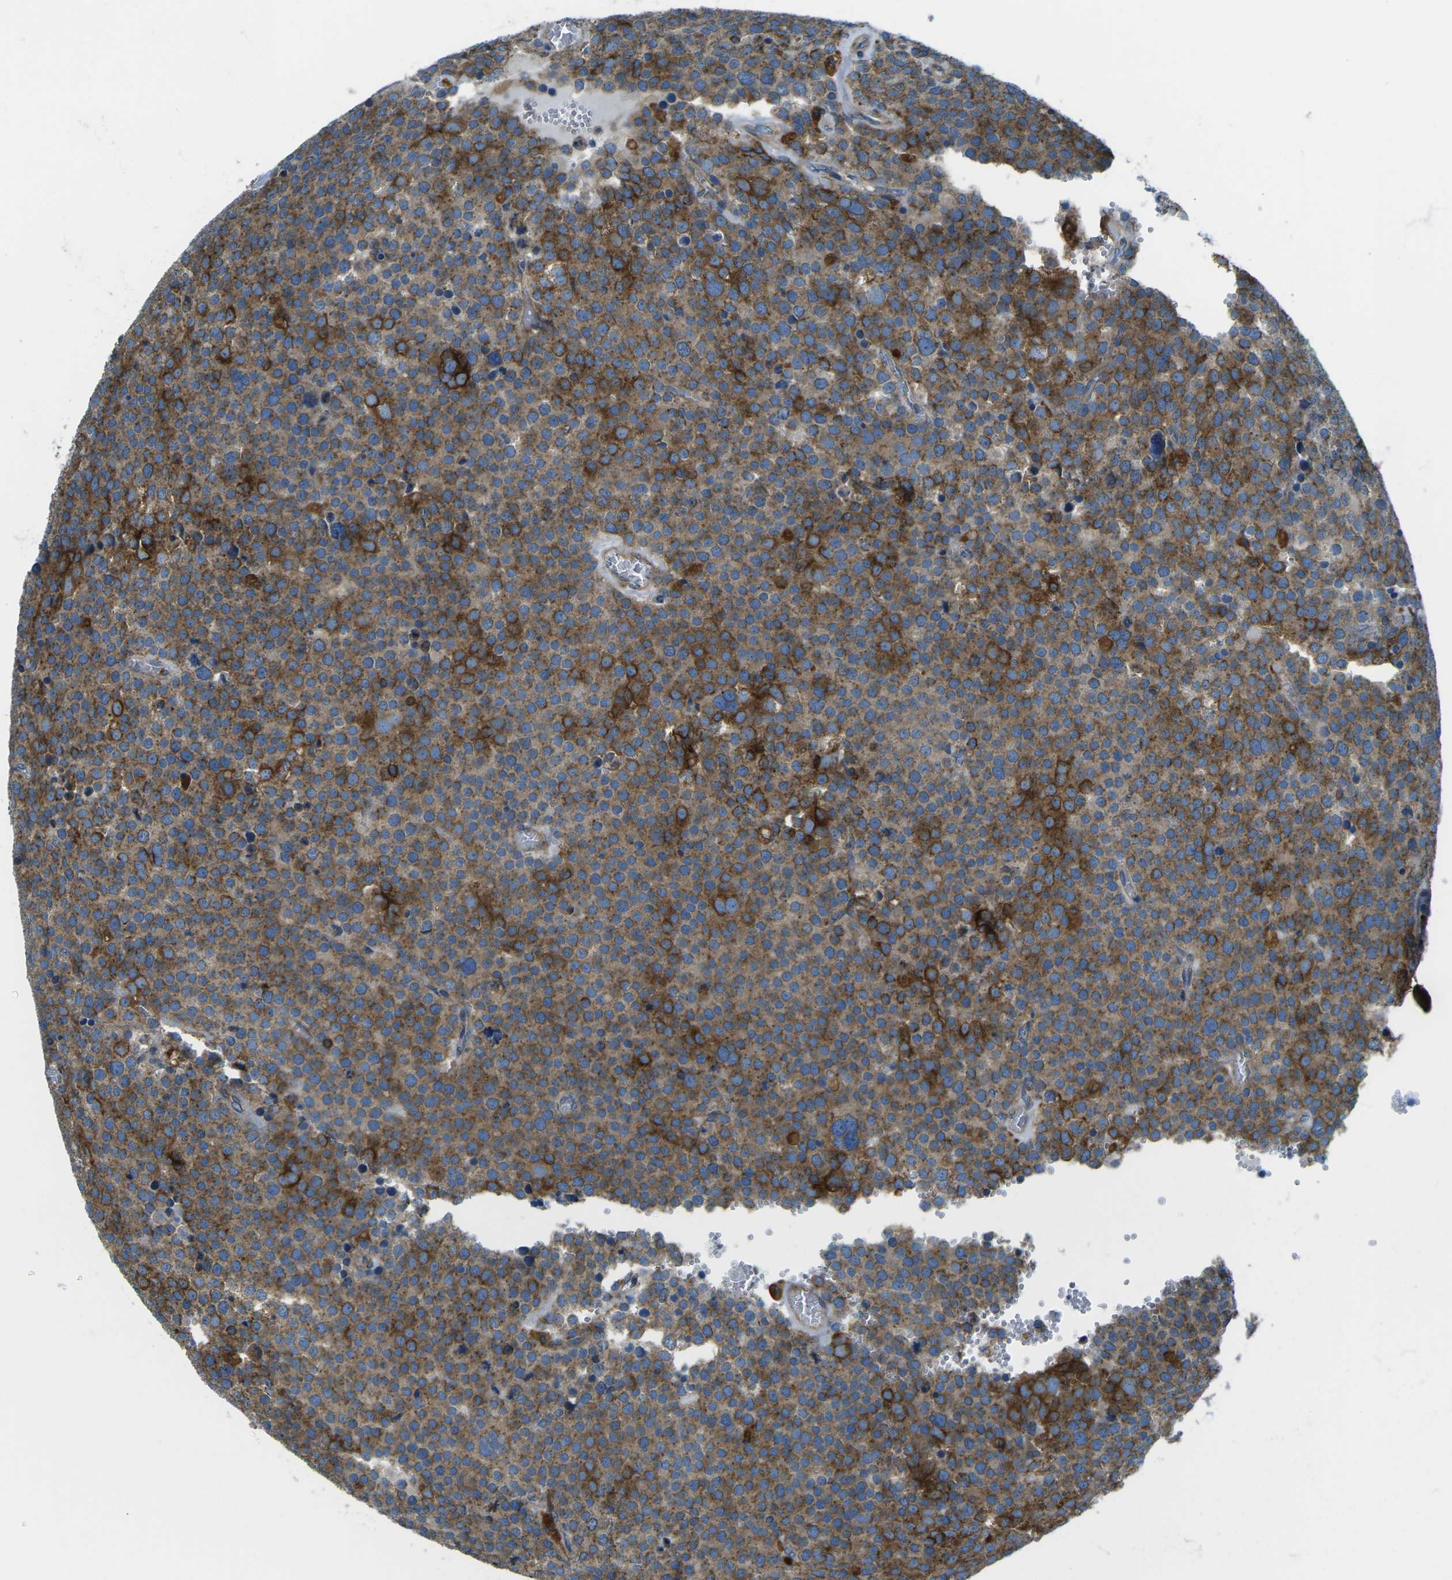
{"staining": {"intensity": "strong", "quantity": "25%-75%", "location": "cytoplasmic/membranous"}, "tissue": "testis cancer", "cell_type": "Tumor cells", "image_type": "cancer", "snomed": [{"axis": "morphology", "description": "Normal tissue, NOS"}, {"axis": "morphology", "description": "Seminoma, NOS"}, {"axis": "topography", "description": "Testis"}], "caption": "A micrograph of human seminoma (testis) stained for a protein demonstrates strong cytoplasmic/membranous brown staining in tumor cells. The staining was performed using DAB, with brown indicating positive protein expression. Nuclei are stained blue with hematoxylin.", "gene": "CDK17", "patient": {"sex": "male", "age": 71}}